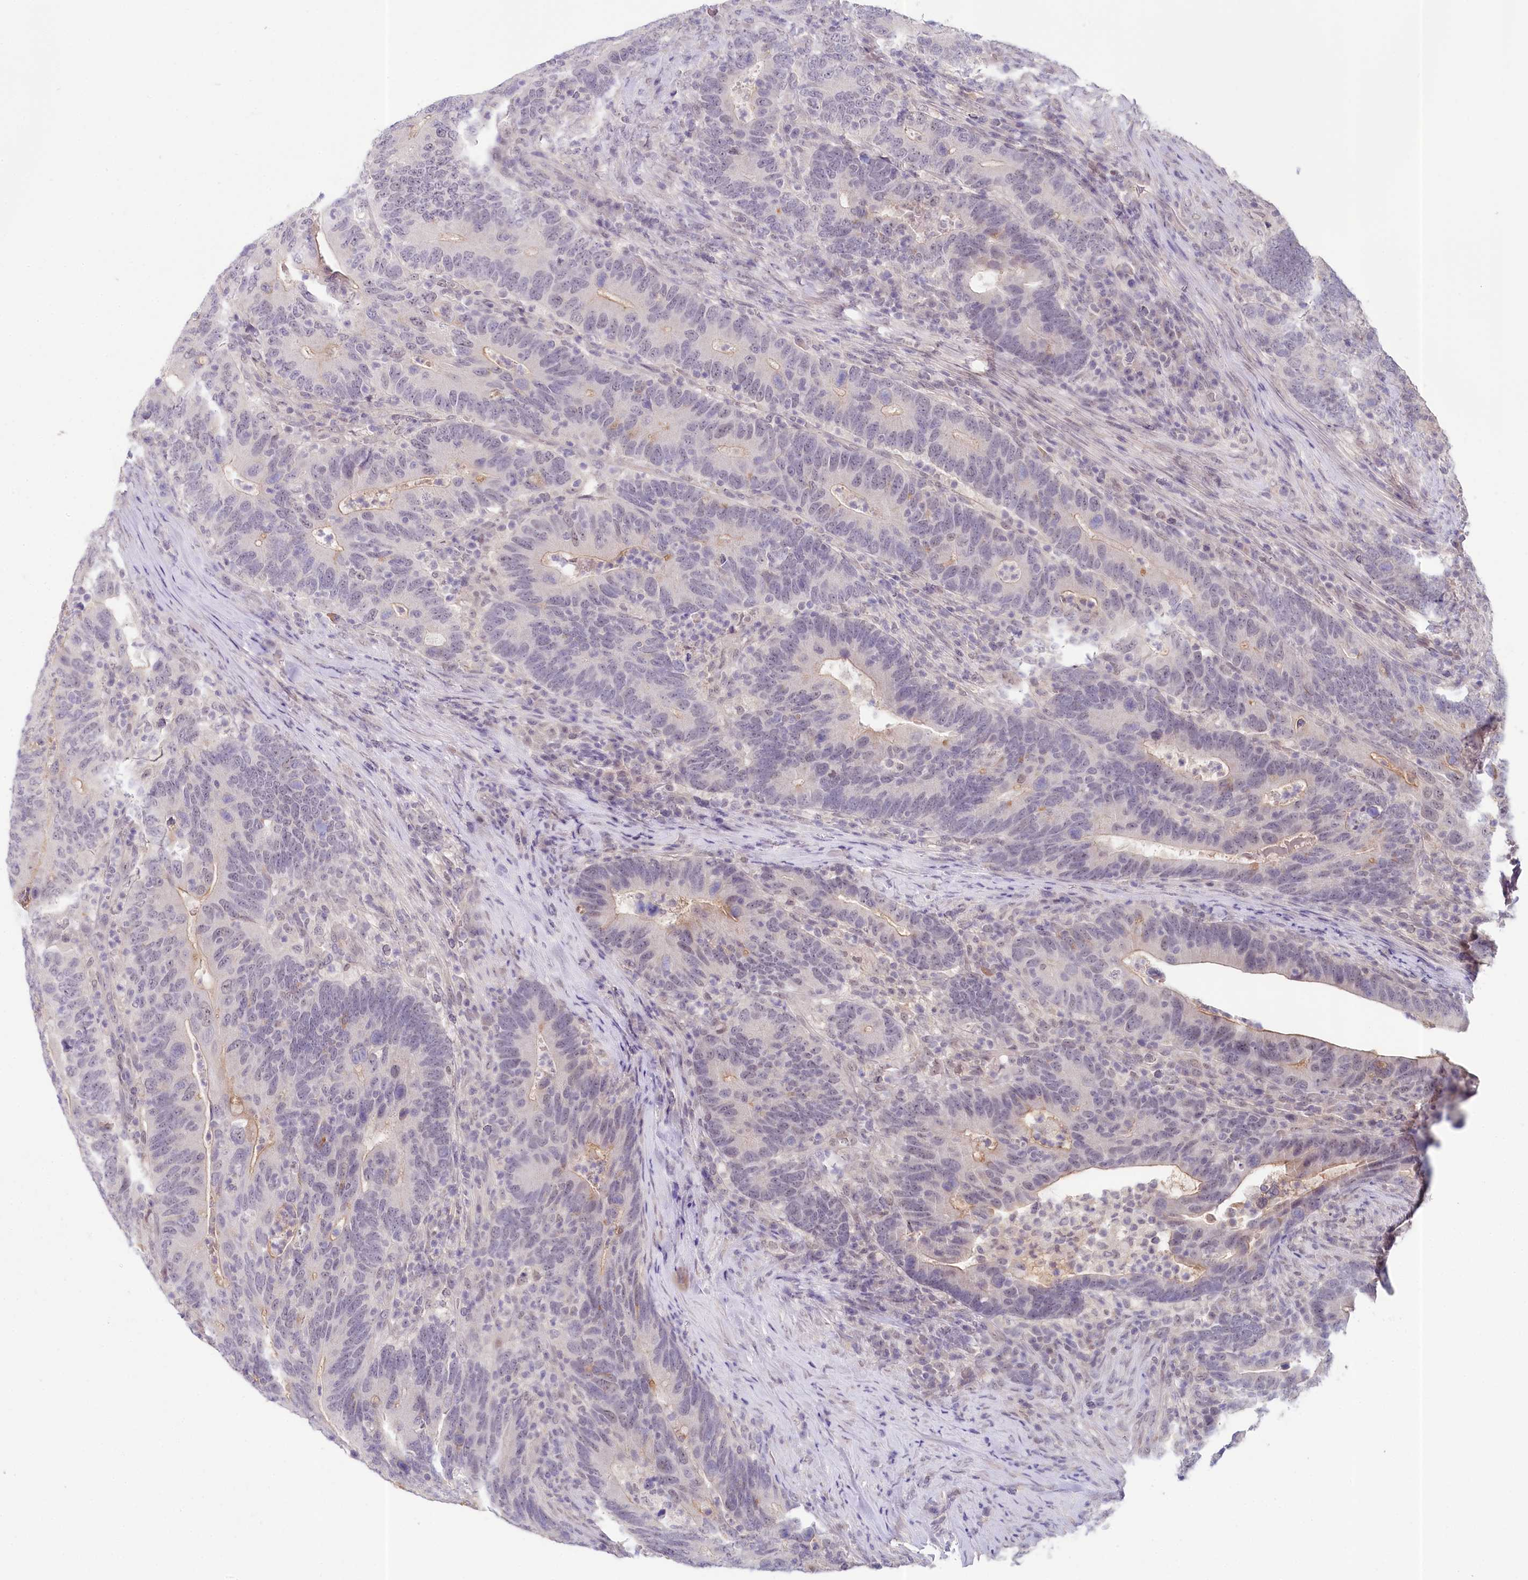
{"staining": {"intensity": "weak", "quantity": "<25%", "location": "cytoplasmic/membranous,nuclear"}, "tissue": "colorectal cancer", "cell_type": "Tumor cells", "image_type": "cancer", "snomed": [{"axis": "morphology", "description": "Adenocarcinoma, NOS"}, {"axis": "topography", "description": "Colon"}], "caption": "Tumor cells show no significant protein staining in adenocarcinoma (colorectal).", "gene": "AMTN", "patient": {"sex": "female", "age": 66}}